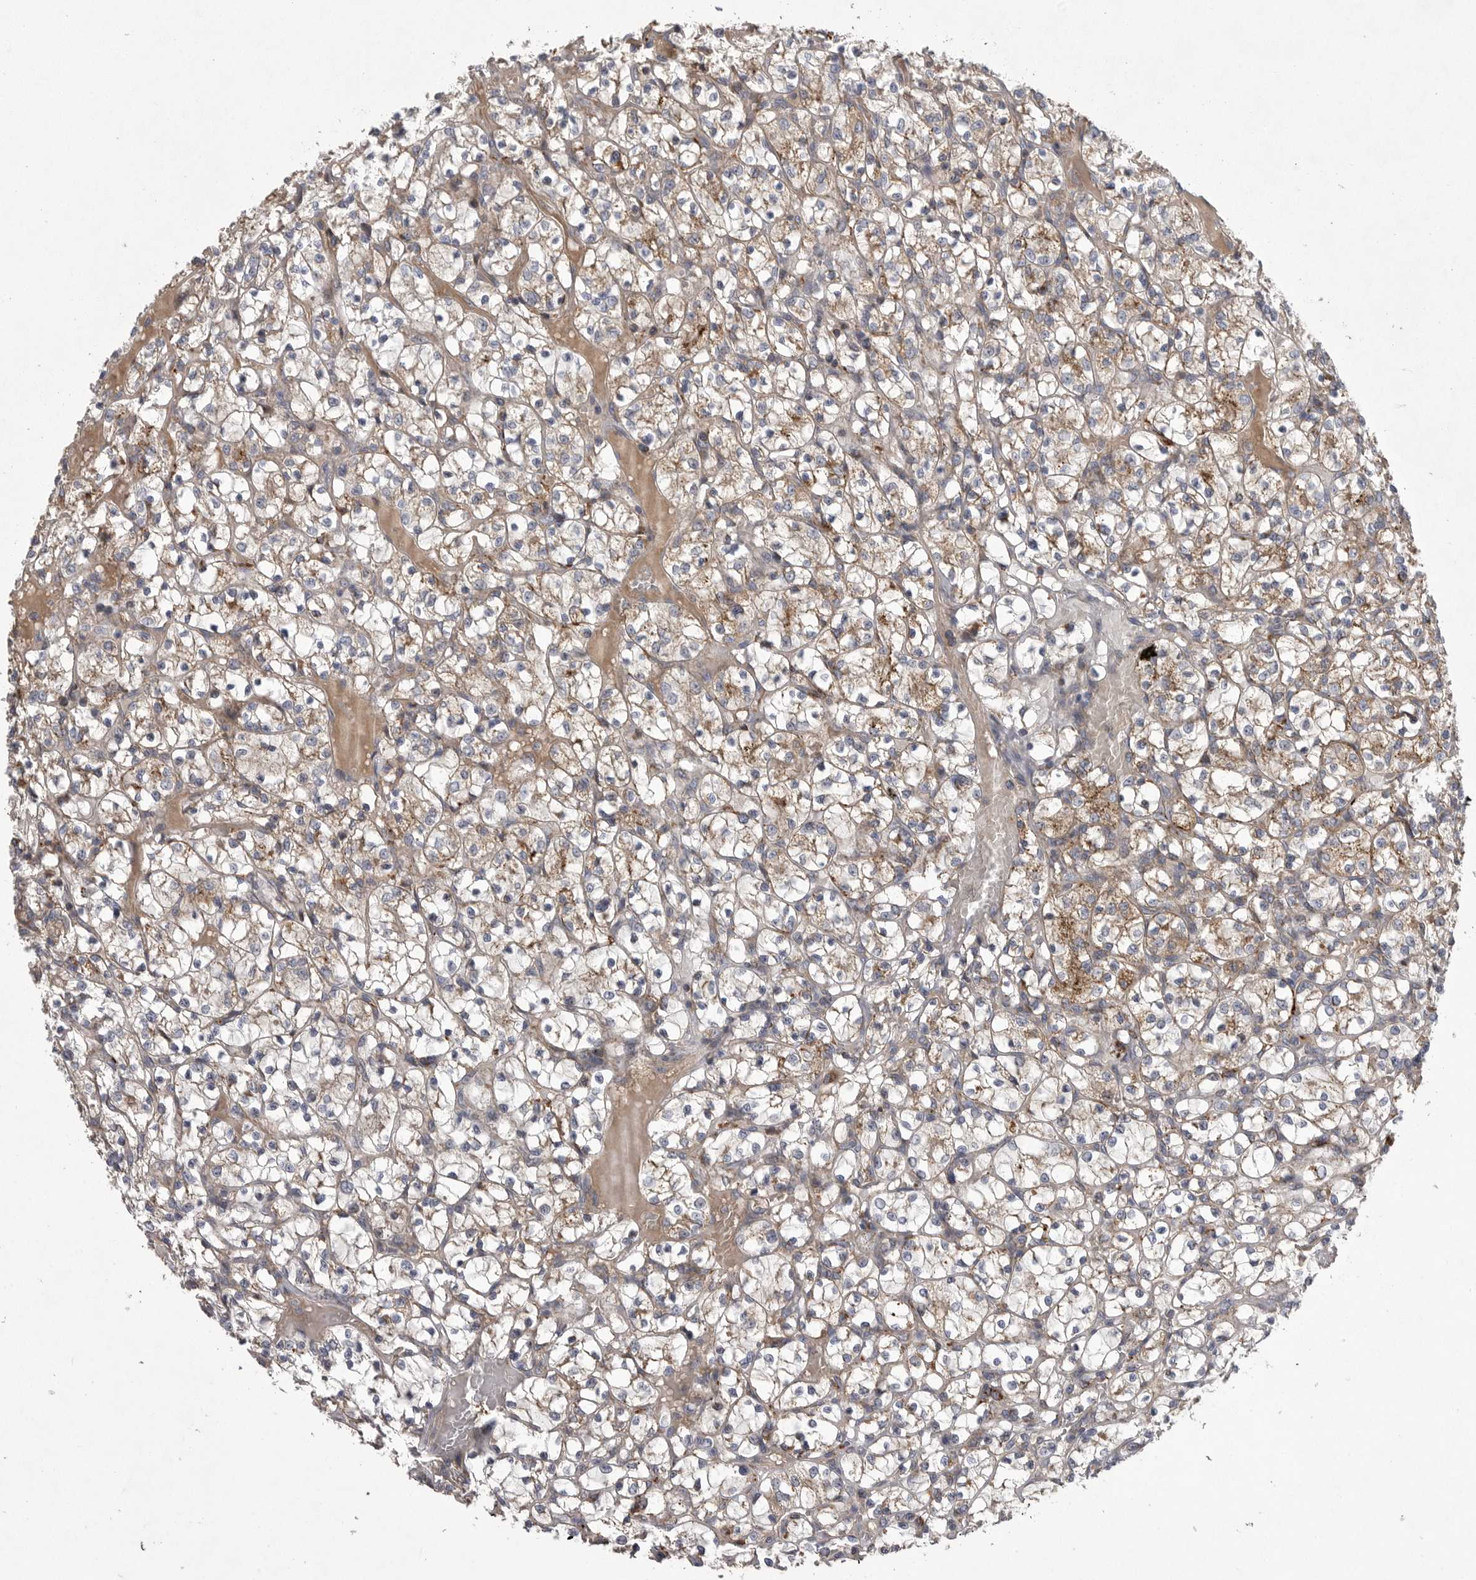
{"staining": {"intensity": "moderate", "quantity": ">75%", "location": "cytoplasmic/membranous"}, "tissue": "renal cancer", "cell_type": "Tumor cells", "image_type": "cancer", "snomed": [{"axis": "morphology", "description": "Adenocarcinoma, NOS"}, {"axis": "topography", "description": "Kidney"}], "caption": "Renal adenocarcinoma was stained to show a protein in brown. There is medium levels of moderate cytoplasmic/membranous positivity in about >75% of tumor cells.", "gene": "CRP", "patient": {"sex": "female", "age": 69}}